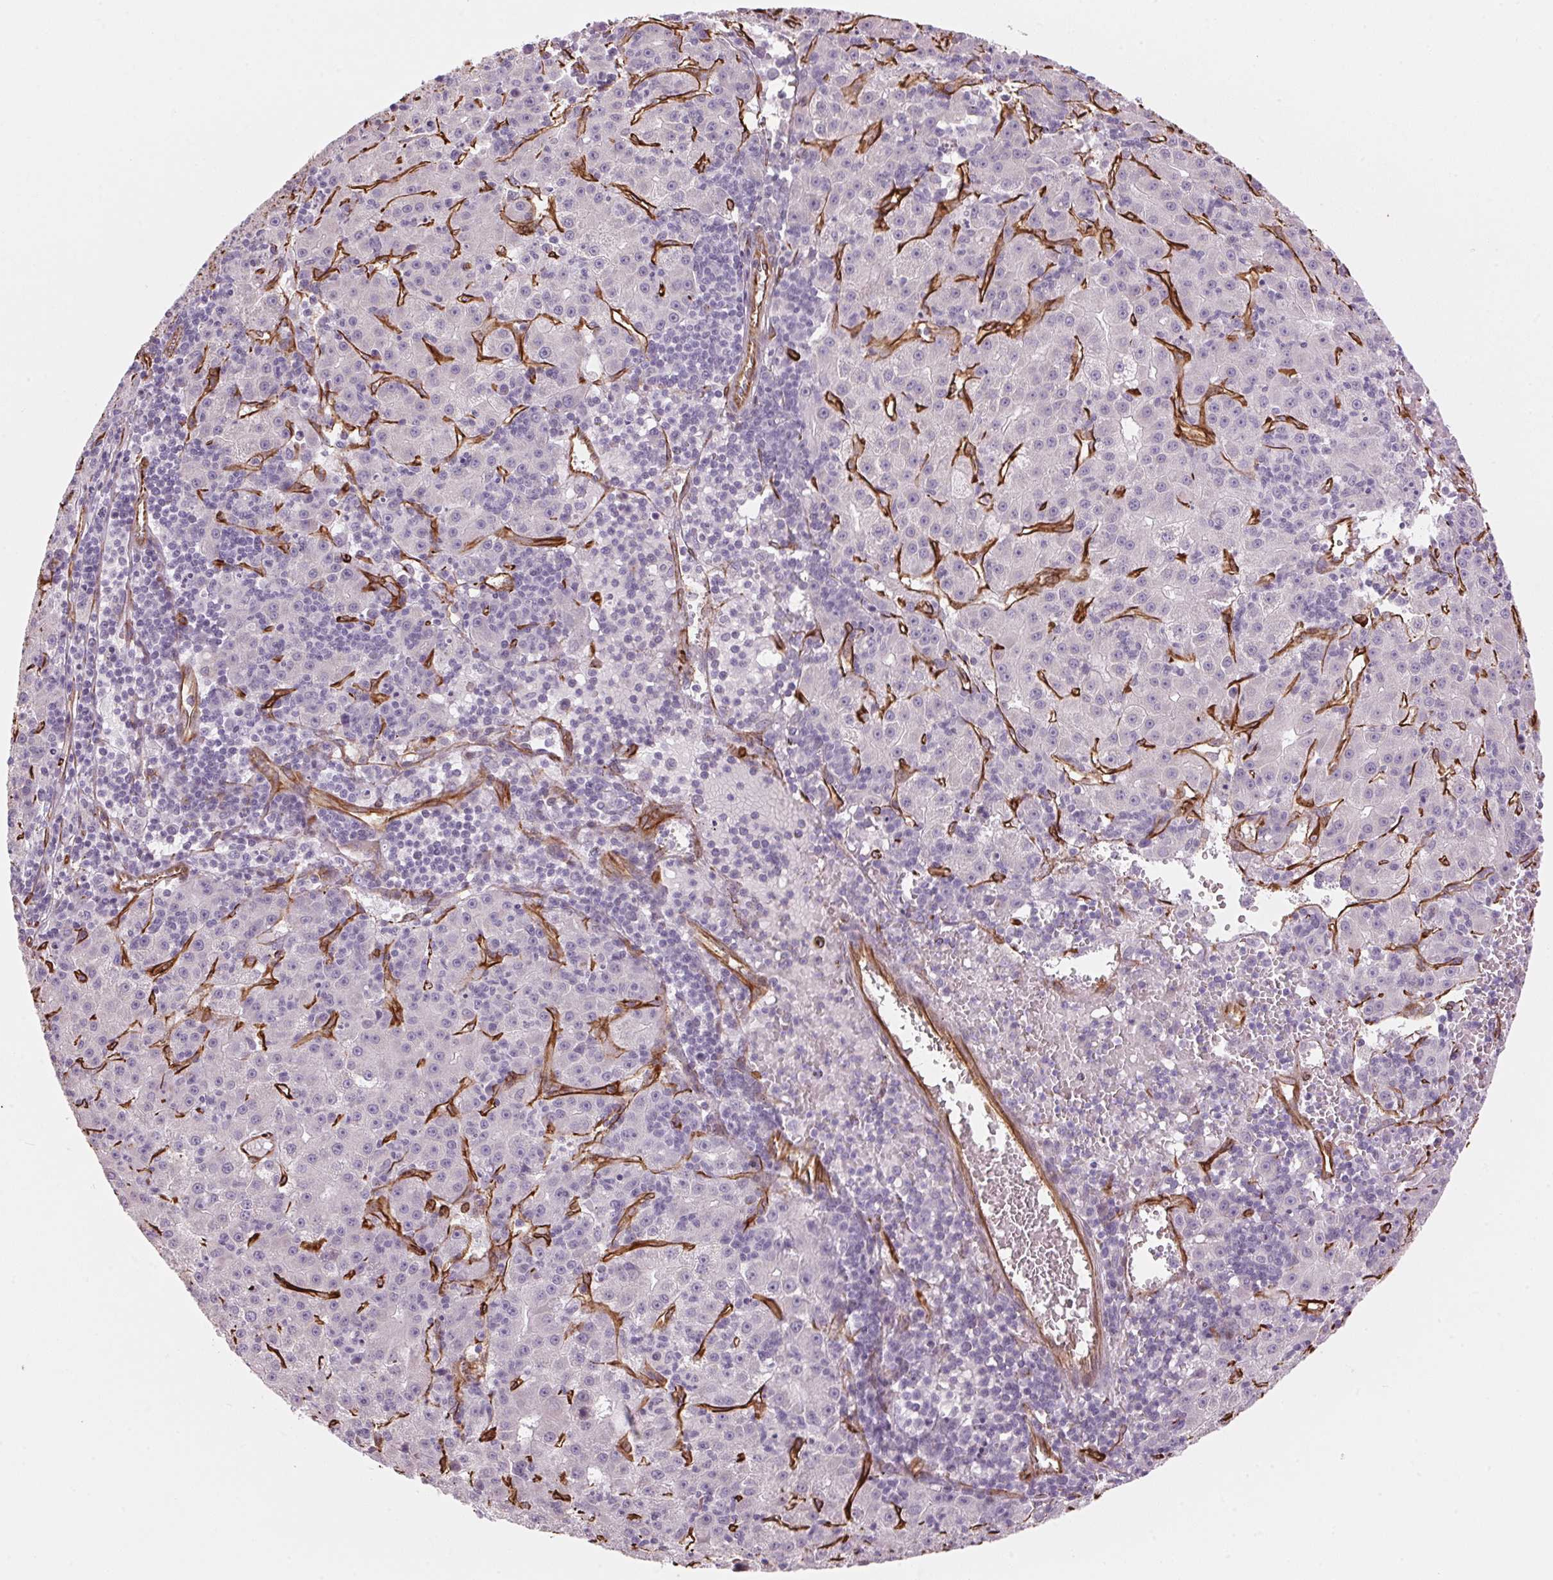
{"staining": {"intensity": "negative", "quantity": "none", "location": "none"}, "tissue": "liver cancer", "cell_type": "Tumor cells", "image_type": "cancer", "snomed": [{"axis": "morphology", "description": "Carcinoma, Hepatocellular, NOS"}, {"axis": "topography", "description": "Liver"}], "caption": "The image displays no significant expression in tumor cells of liver cancer.", "gene": "CLPS", "patient": {"sex": "male", "age": 76}}